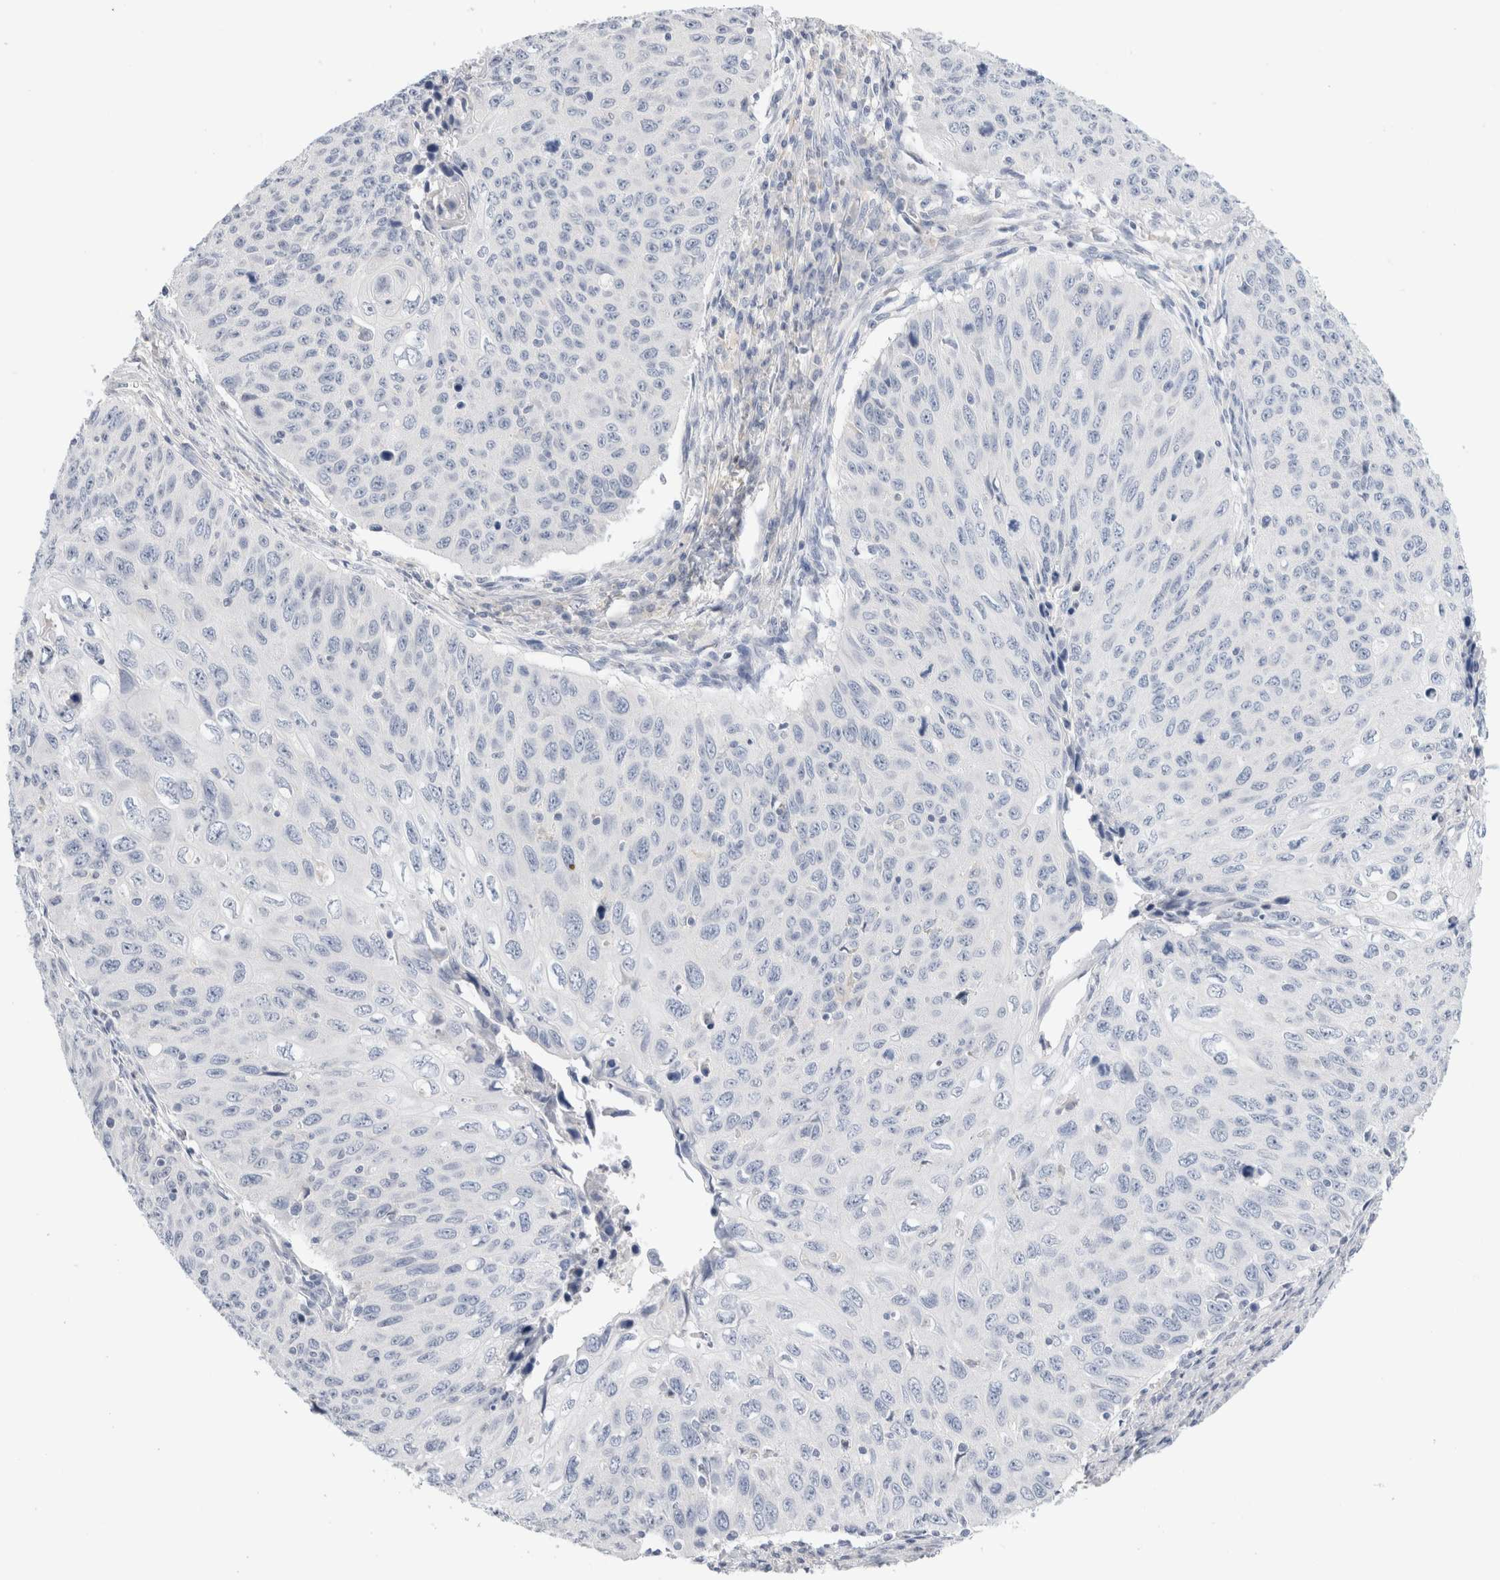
{"staining": {"intensity": "negative", "quantity": "none", "location": "none"}, "tissue": "cervical cancer", "cell_type": "Tumor cells", "image_type": "cancer", "snomed": [{"axis": "morphology", "description": "Squamous cell carcinoma, NOS"}, {"axis": "topography", "description": "Cervix"}], "caption": "Protein analysis of cervical squamous cell carcinoma reveals no significant staining in tumor cells.", "gene": "ADAM30", "patient": {"sex": "female", "age": 53}}